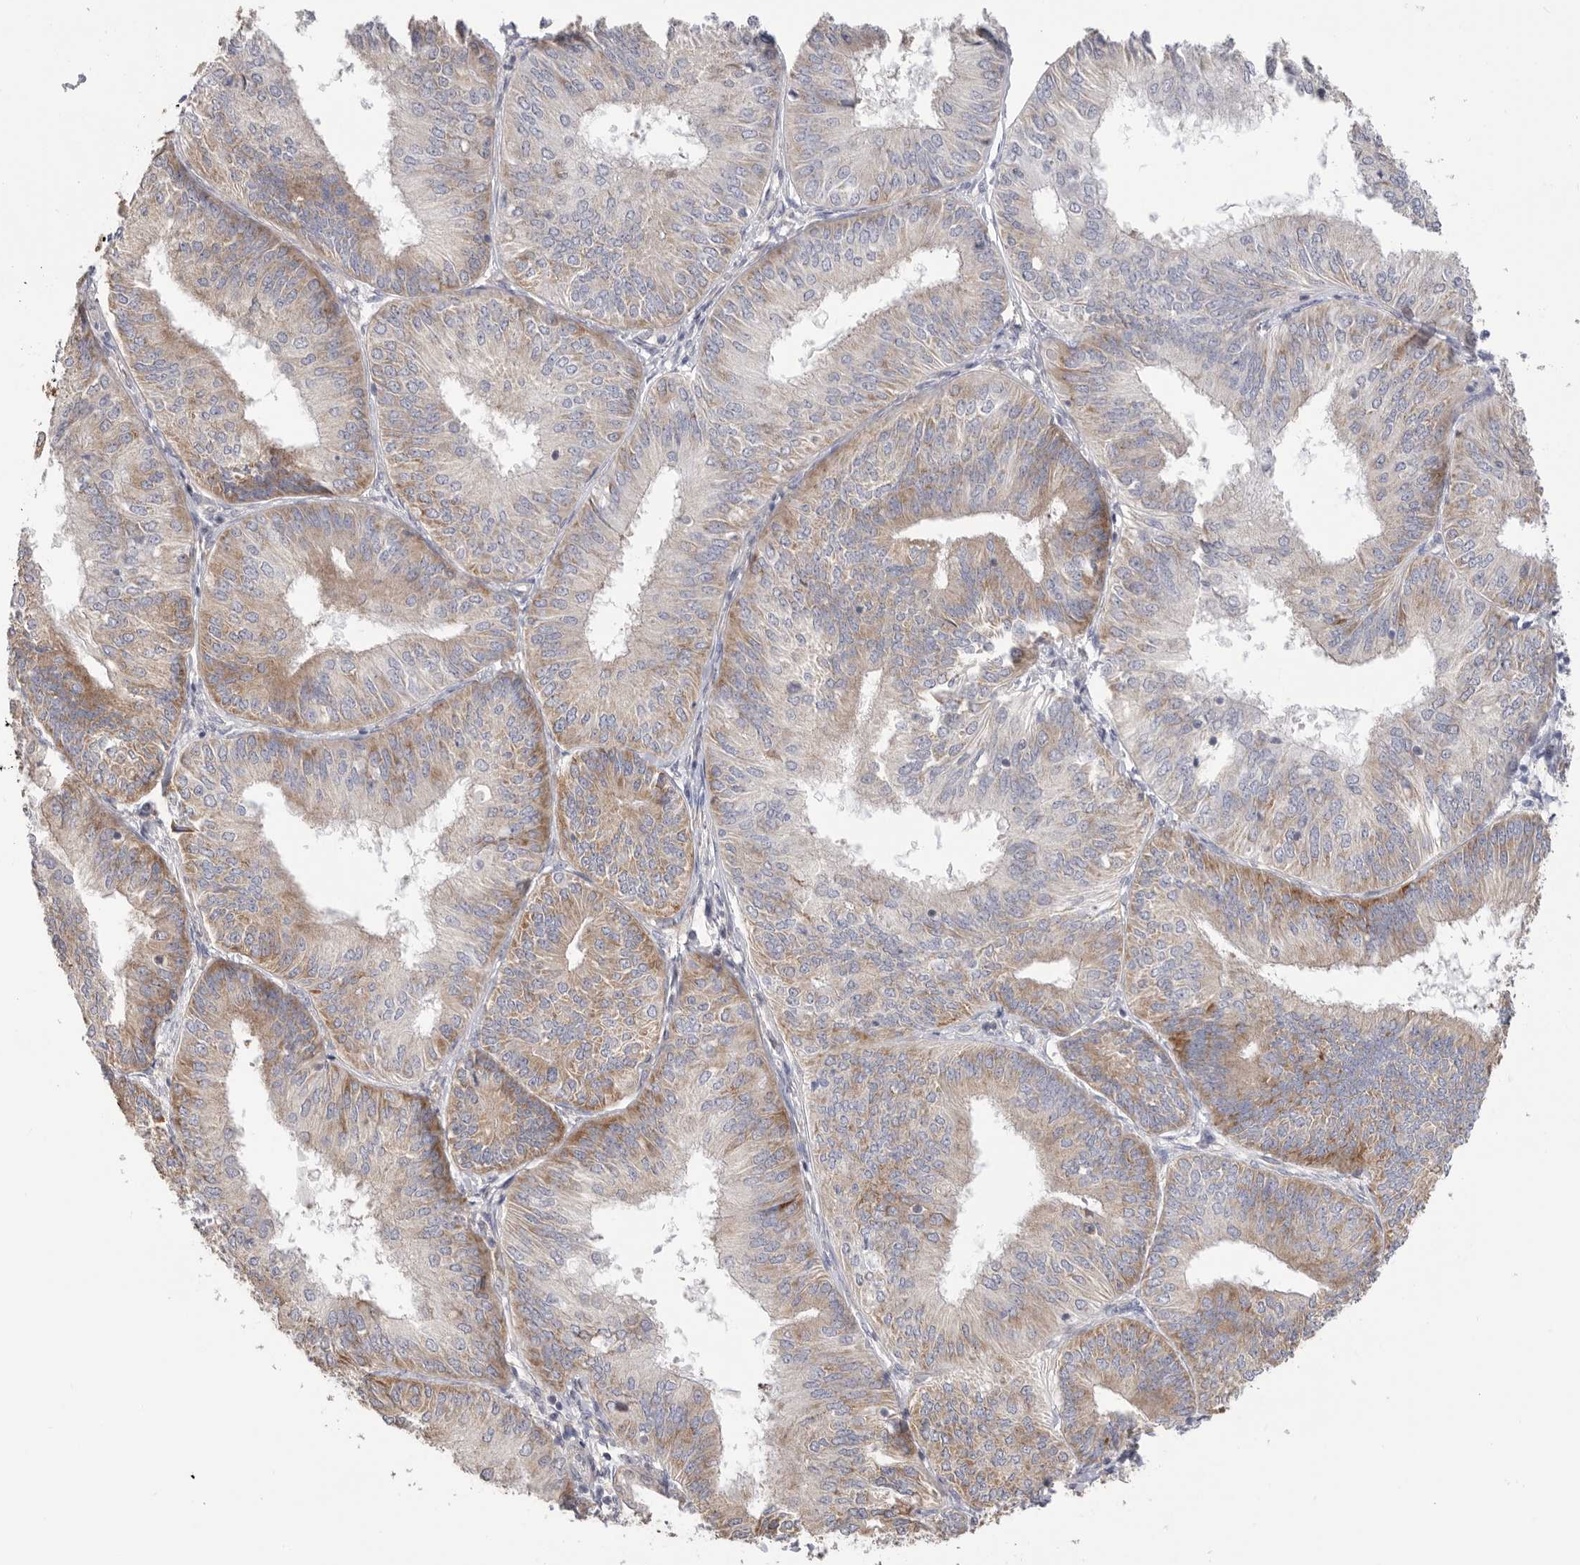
{"staining": {"intensity": "moderate", "quantity": ">75%", "location": "cytoplasmic/membranous"}, "tissue": "endometrial cancer", "cell_type": "Tumor cells", "image_type": "cancer", "snomed": [{"axis": "morphology", "description": "Adenocarcinoma, NOS"}, {"axis": "topography", "description": "Endometrium"}], "caption": "The histopathology image displays immunohistochemical staining of endometrial cancer (adenocarcinoma). There is moderate cytoplasmic/membranous expression is present in approximately >75% of tumor cells.", "gene": "SERBP1", "patient": {"sex": "female", "age": 58}}